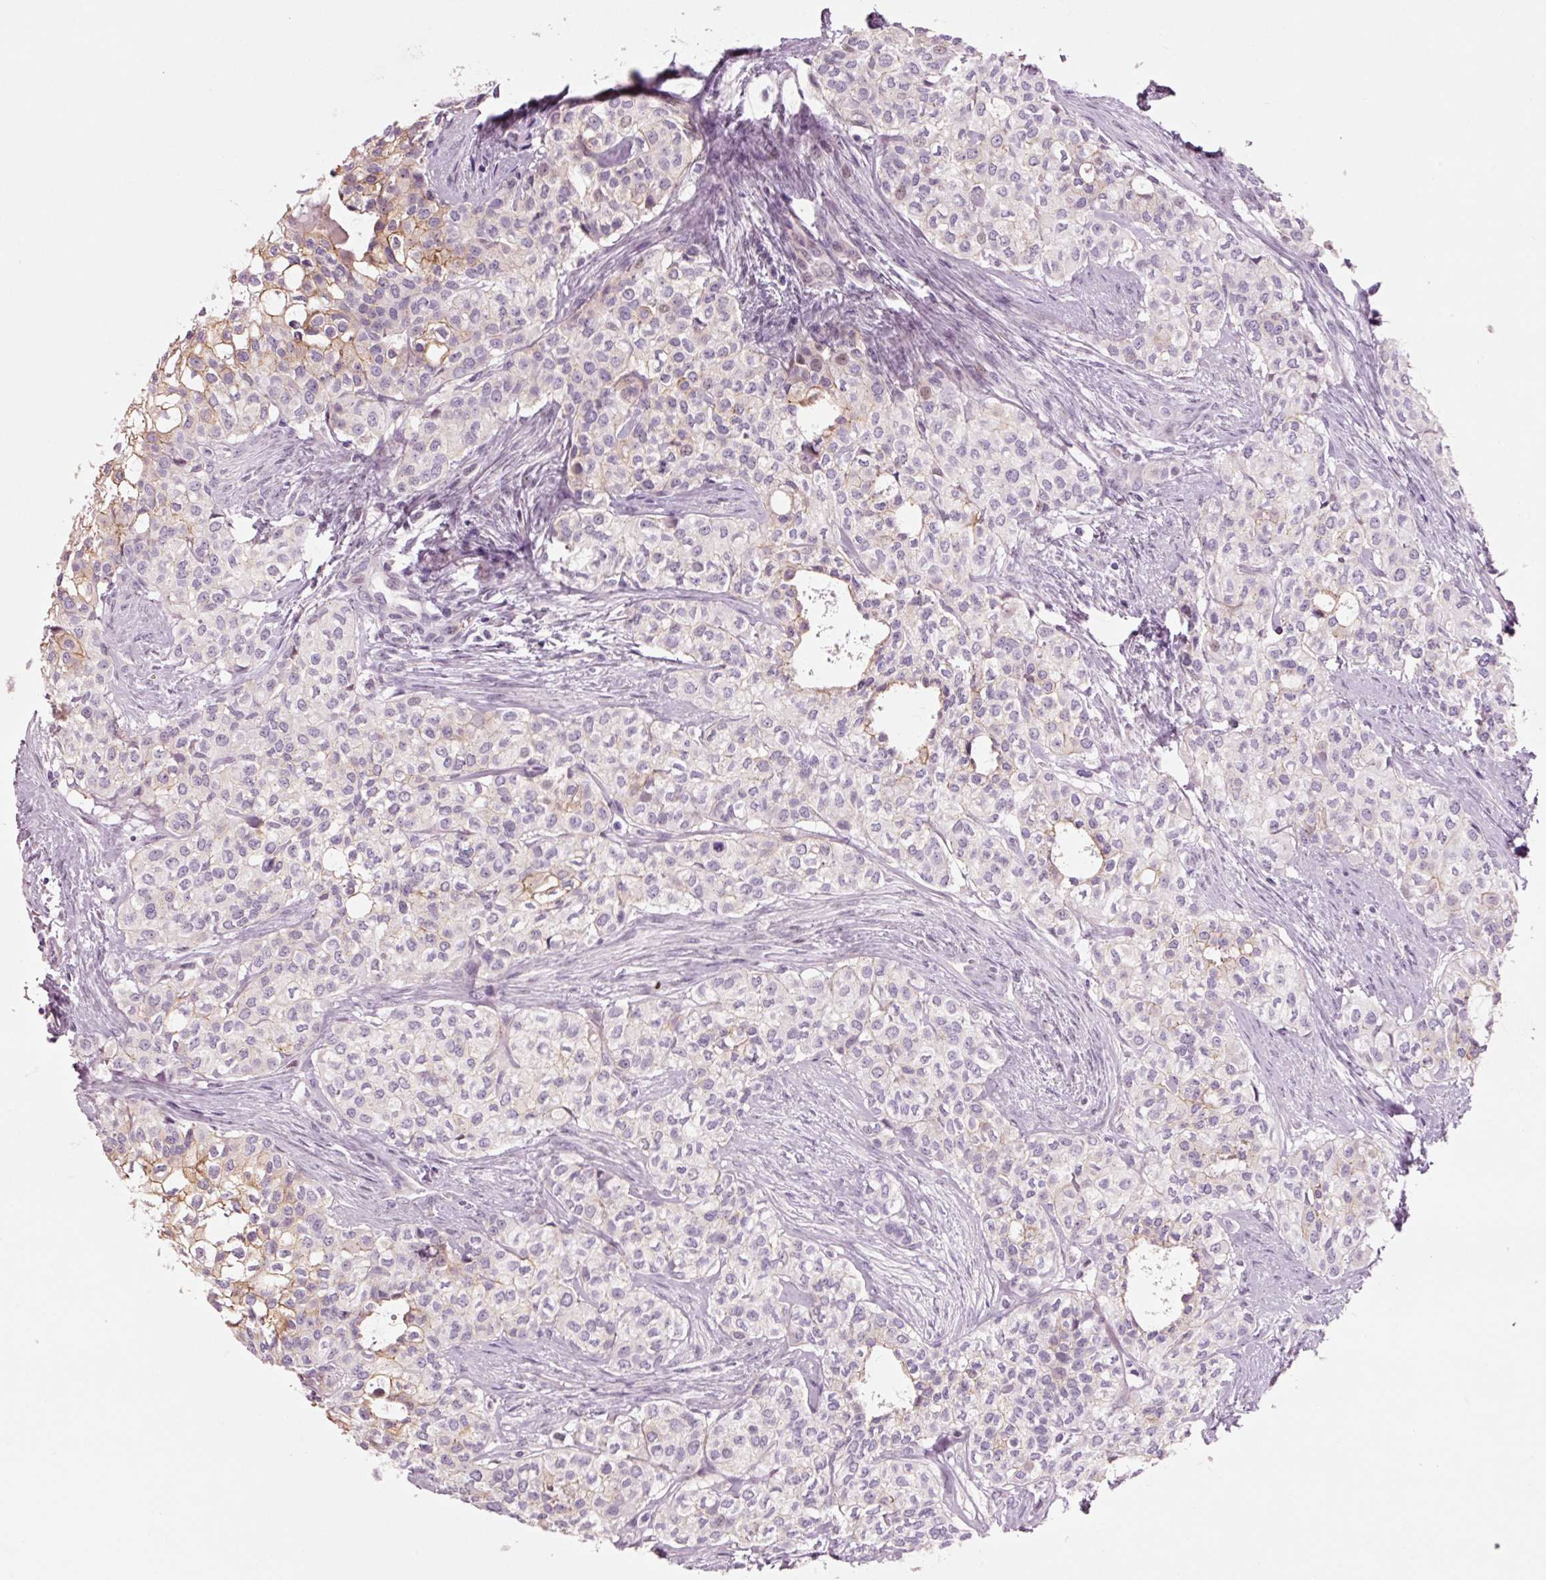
{"staining": {"intensity": "moderate", "quantity": "<25%", "location": "cytoplasmic/membranous"}, "tissue": "head and neck cancer", "cell_type": "Tumor cells", "image_type": "cancer", "snomed": [{"axis": "morphology", "description": "Adenocarcinoma, NOS"}, {"axis": "topography", "description": "Head-Neck"}], "caption": "There is low levels of moderate cytoplasmic/membranous staining in tumor cells of head and neck cancer (adenocarcinoma), as demonstrated by immunohistochemical staining (brown color).", "gene": "DAPP1", "patient": {"sex": "male", "age": 81}}